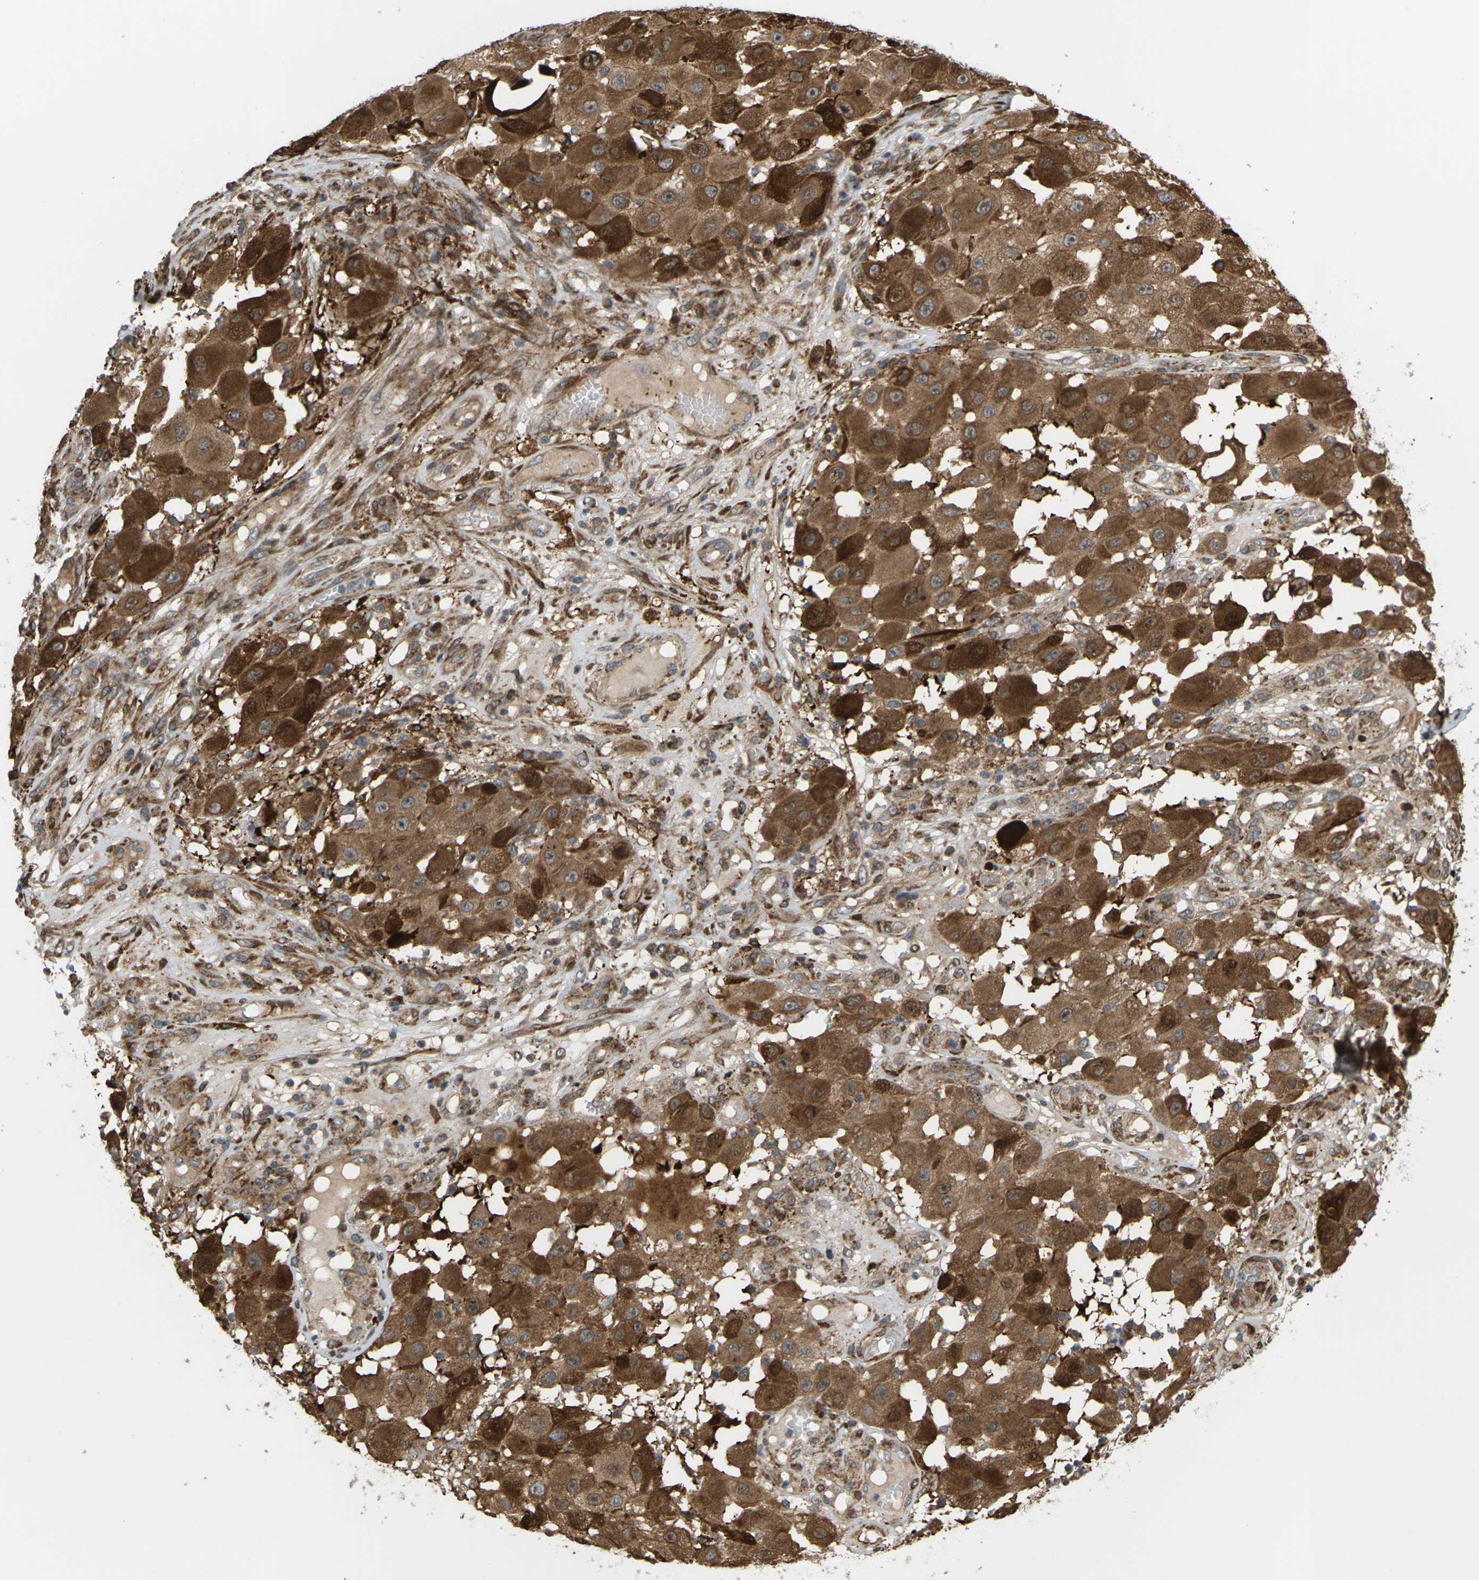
{"staining": {"intensity": "moderate", "quantity": ">75%", "location": "cytoplasmic/membranous"}, "tissue": "melanoma", "cell_type": "Tumor cells", "image_type": "cancer", "snomed": [{"axis": "morphology", "description": "Malignant melanoma, NOS"}, {"axis": "topography", "description": "Skin"}], "caption": "Immunohistochemistry (IHC) (DAB) staining of human melanoma reveals moderate cytoplasmic/membranous protein staining in approximately >75% of tumor cells.", "gene": "ROBO1", "patient": {"sex": "female", "age": 81}}